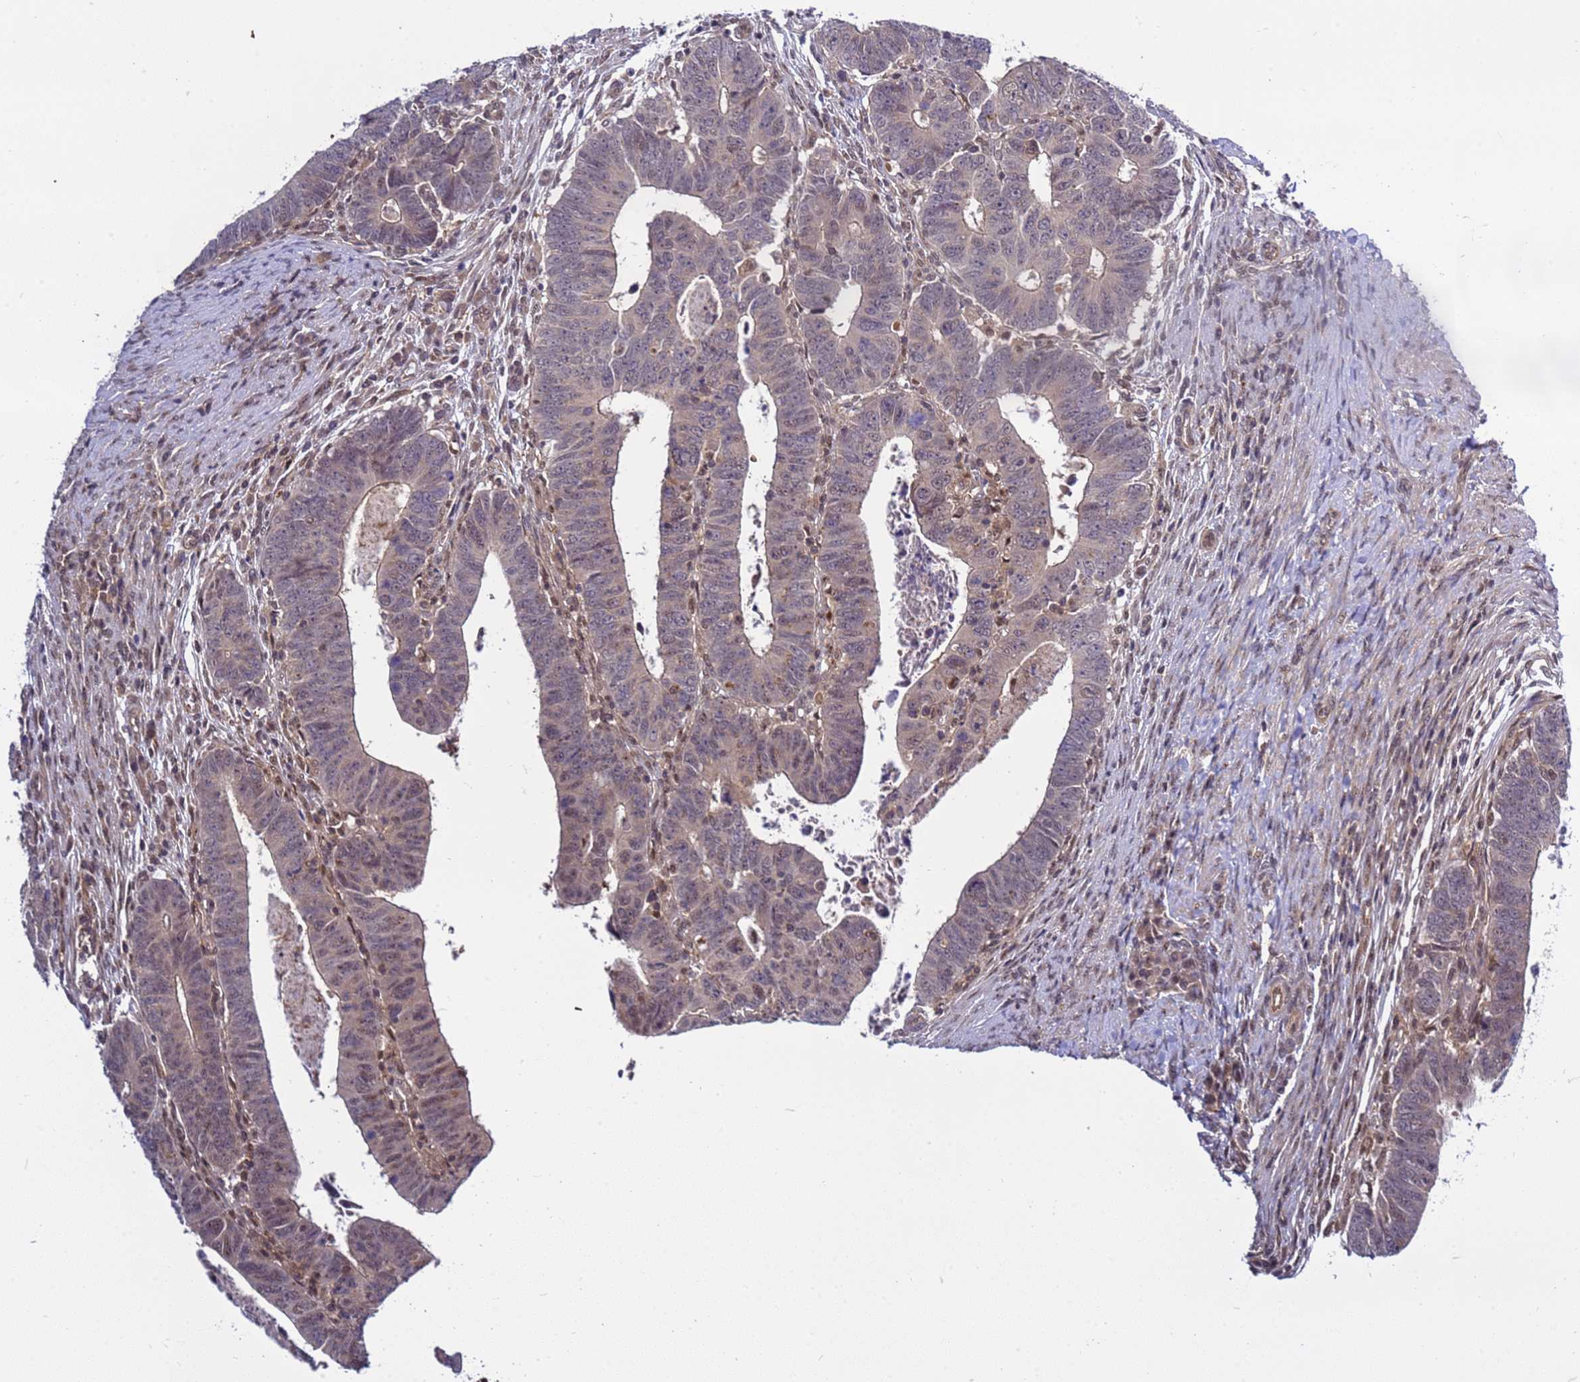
{"staining": {"intensity": "weak", "quantity": "25%-75%", "location": "cytoplasmic/membranous,nuclear"}, "tissue": "colorectal cancer", "cell_type": "Tumor cells", "image_type": "cancer", "snomed": [{"axis": "morphology", "description": "Normal tissue, NOS"}, {"axis": "morphology", "description": "Adenocarcinoma, NOS"}, {"axis": "topography", "description": "Rectum"}], "caption": "Immunohistochemistry (IHC) of colorectal adenocarcinoma shows low levels of weak cytoplasmic/membranous and nuclear expression in about 25%-75% of tumor cells.", "gene": "GEN1", "patient": {"sex": "female", "age": 65}}